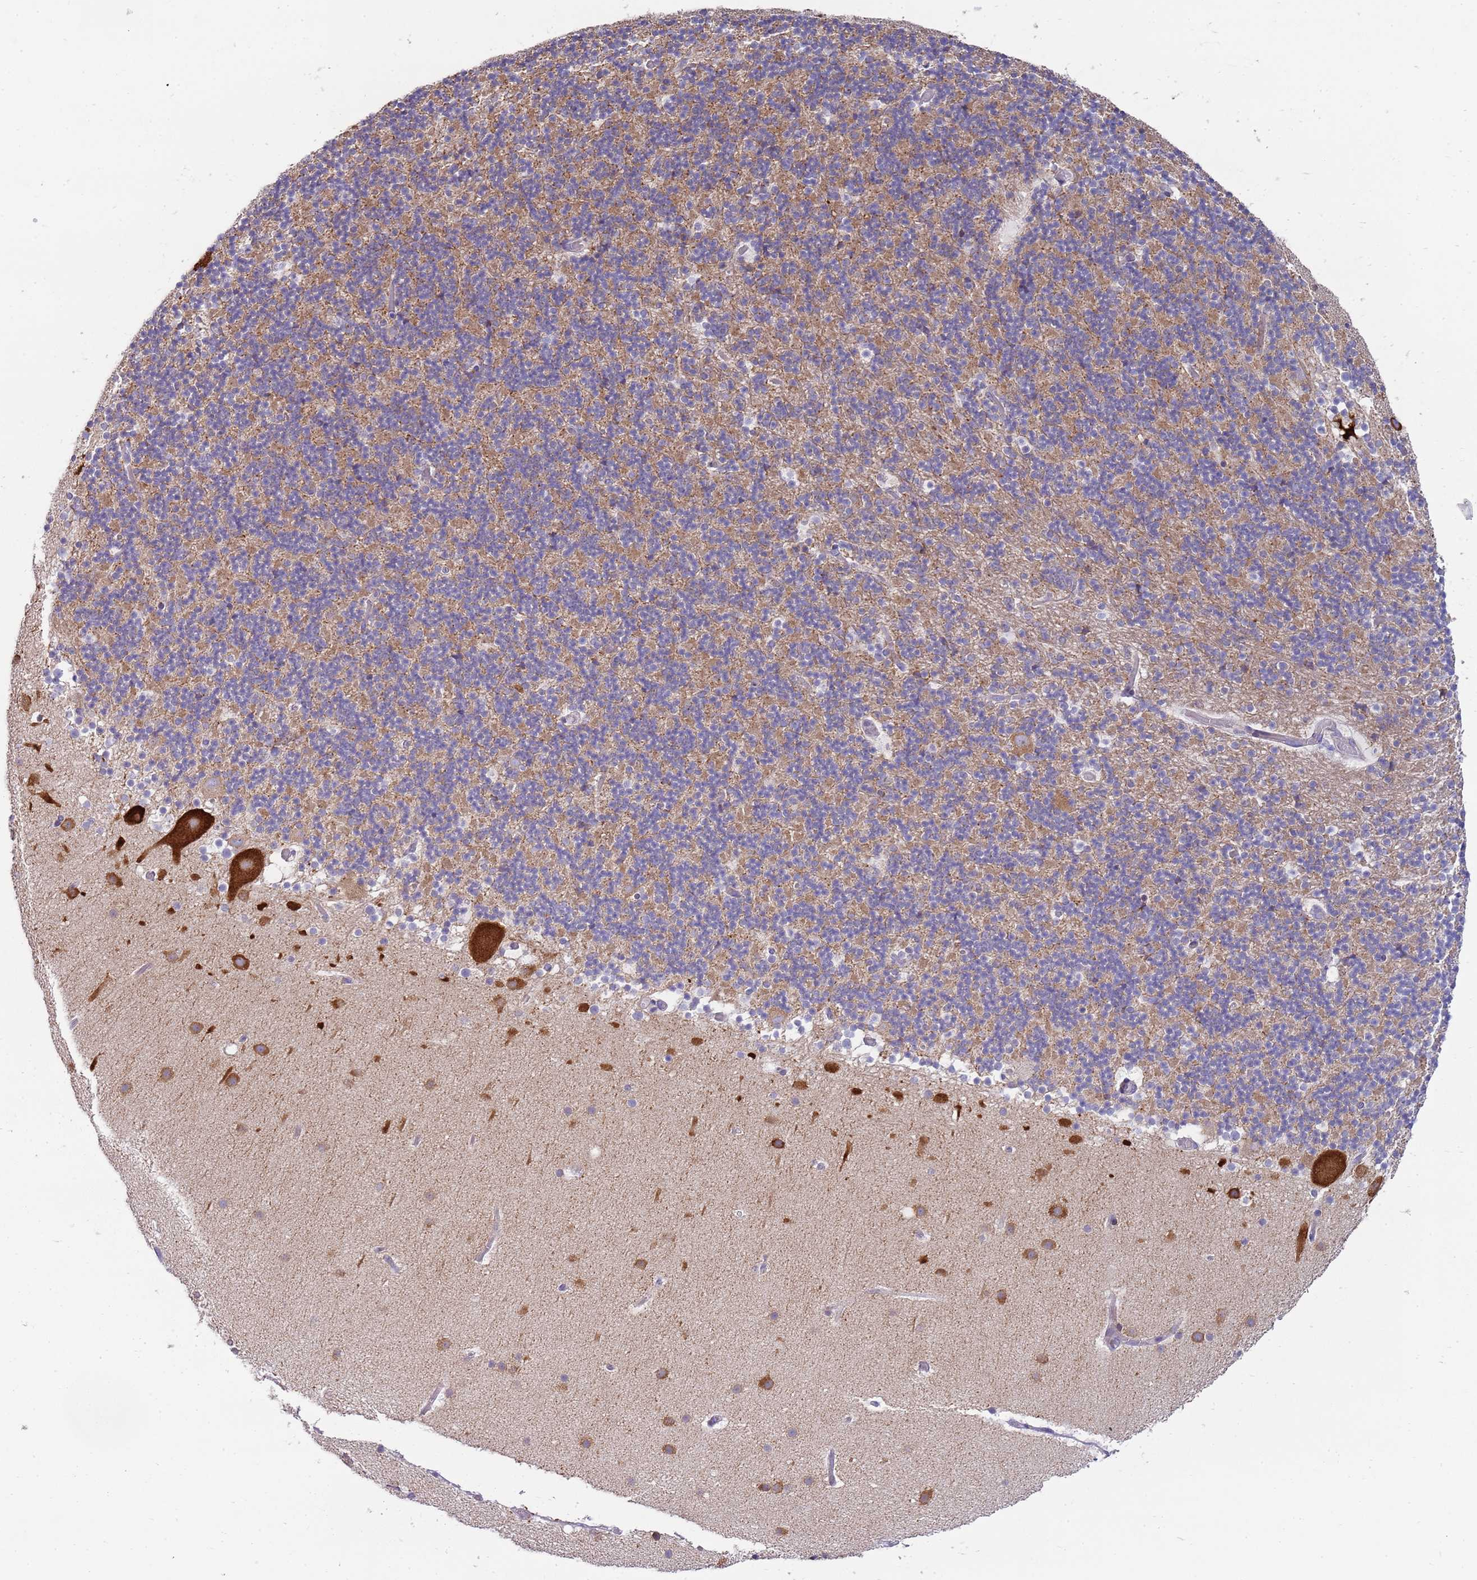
{"staining": {"intensity": "moderate", "quantity": "<25%", "location": "cytoplasmic/membranous"}, "tissue": "cerebellum", "cell_type": "Cells in granular layer", "image_type": "normal", "snomed": [{"axis": "morphology", "description": "Normal tissue, NOS"}, {"axis": "topography", "description": "Cerebellum"}], "caption": "Moderate cytoplasmic/membranous positivity is present in about <25% of cells in granular layer in benign cerebellum. (Stains: DAB in brown, nuclei in blue, Microscopy: brightfield microscopy at high magnification).", "gene": "DIPK1C", "patient": {"sex": "male", "age": 57}}